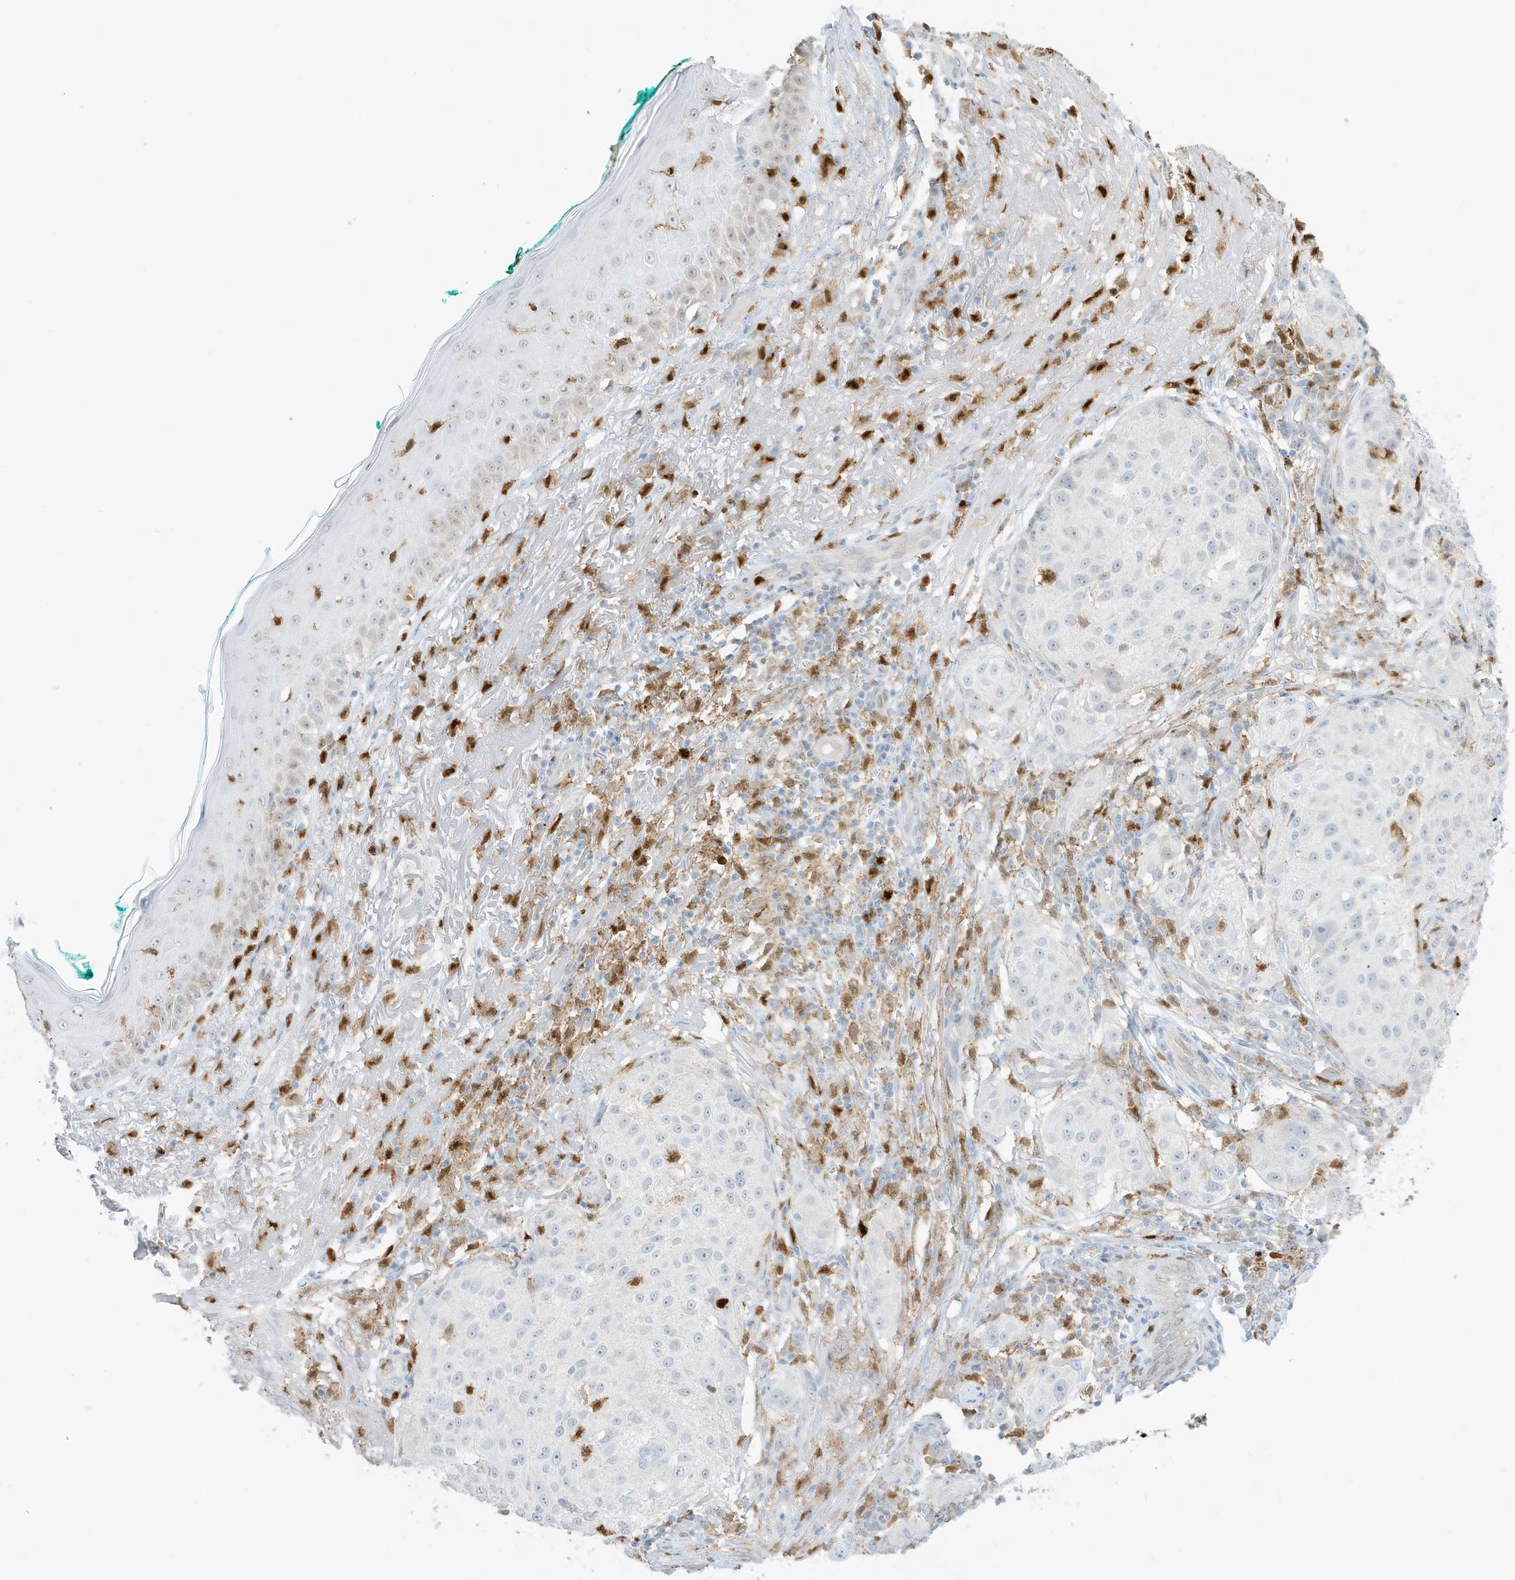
{"staining": {"intensity": "negative", "quantity": "none", "location": "none"}, "tissue": "melanoma", "cell_type": "Tumor cells", "image_type": "cancer", "snomed": [{"axis": "morphology", "description": "Necrosis, NOS"}, {"axis": "morphology", "description": "Malignant melanoma, NOS"}, {"axis": "topography", "description": "Skin"}], "caption": "High power microscopy histopathology image of an immunohistochemistry (IHC) micrograph of malignant melanoma, revealing no significant positivity in tumor cells.", "gene": "GCA", "patient": {"sex": "female", "age": 87}}